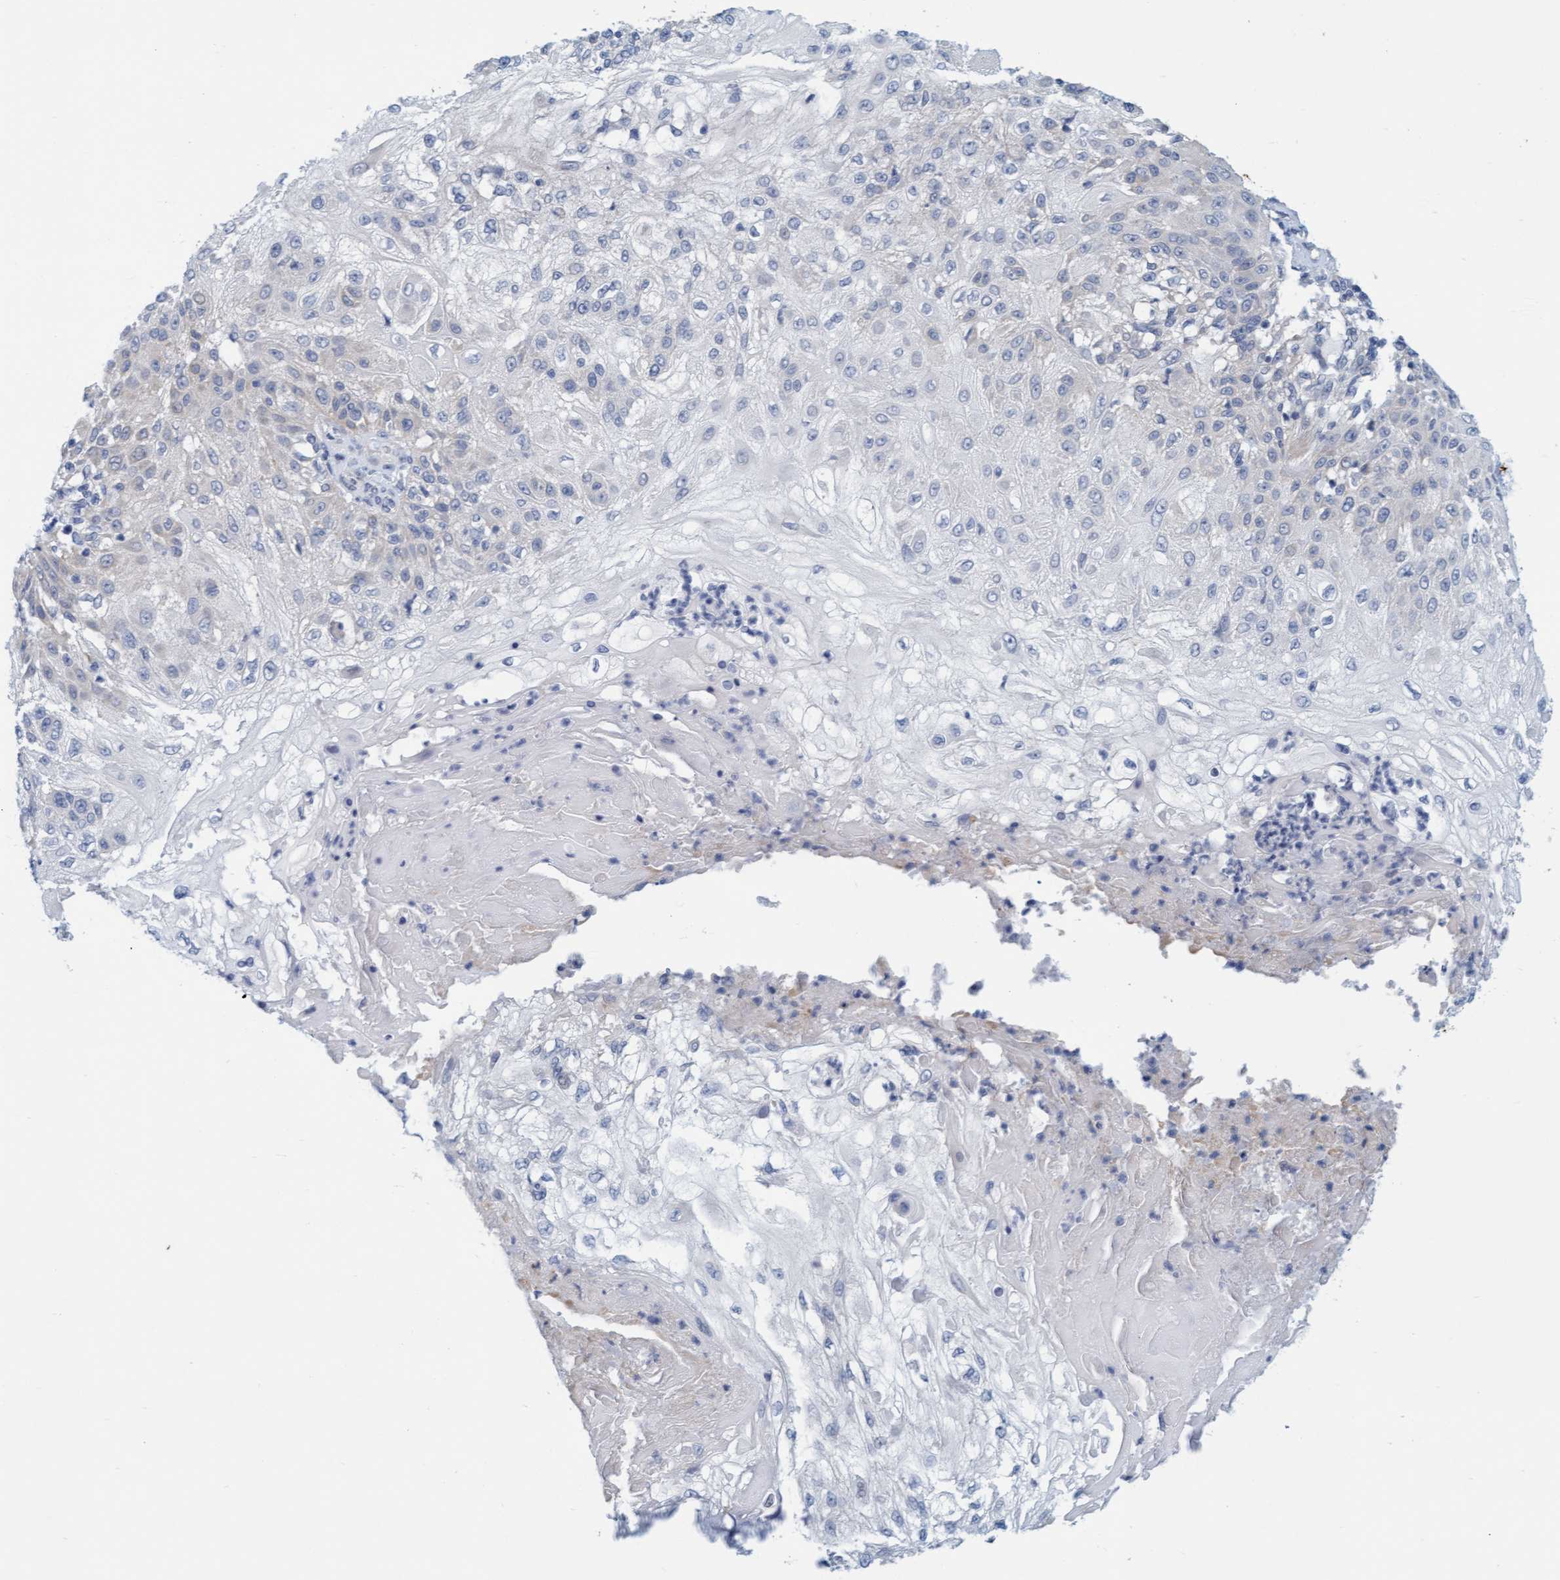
{"staining": {"intensity": "negative", "quantity": "none", "location": "none"}, "tissue": "skin cancer", "cell_type": "Tumor cells", "image_type": "cancer", "snomed": [{"axis": "morphology", "description": "Normal tissue, NOS"}, {"axis": "morphology", "description": "Squamous cell carcinoma, NOS"}, {"axis": "topography", "description": "Skin"}], "caption": "Skin squamous cell carcinoma was stained to show a protein in brown. There is no significant positivity in tumor cells.", "gene": "CPA3", "patient": {"sex": "female", "age": 83}}